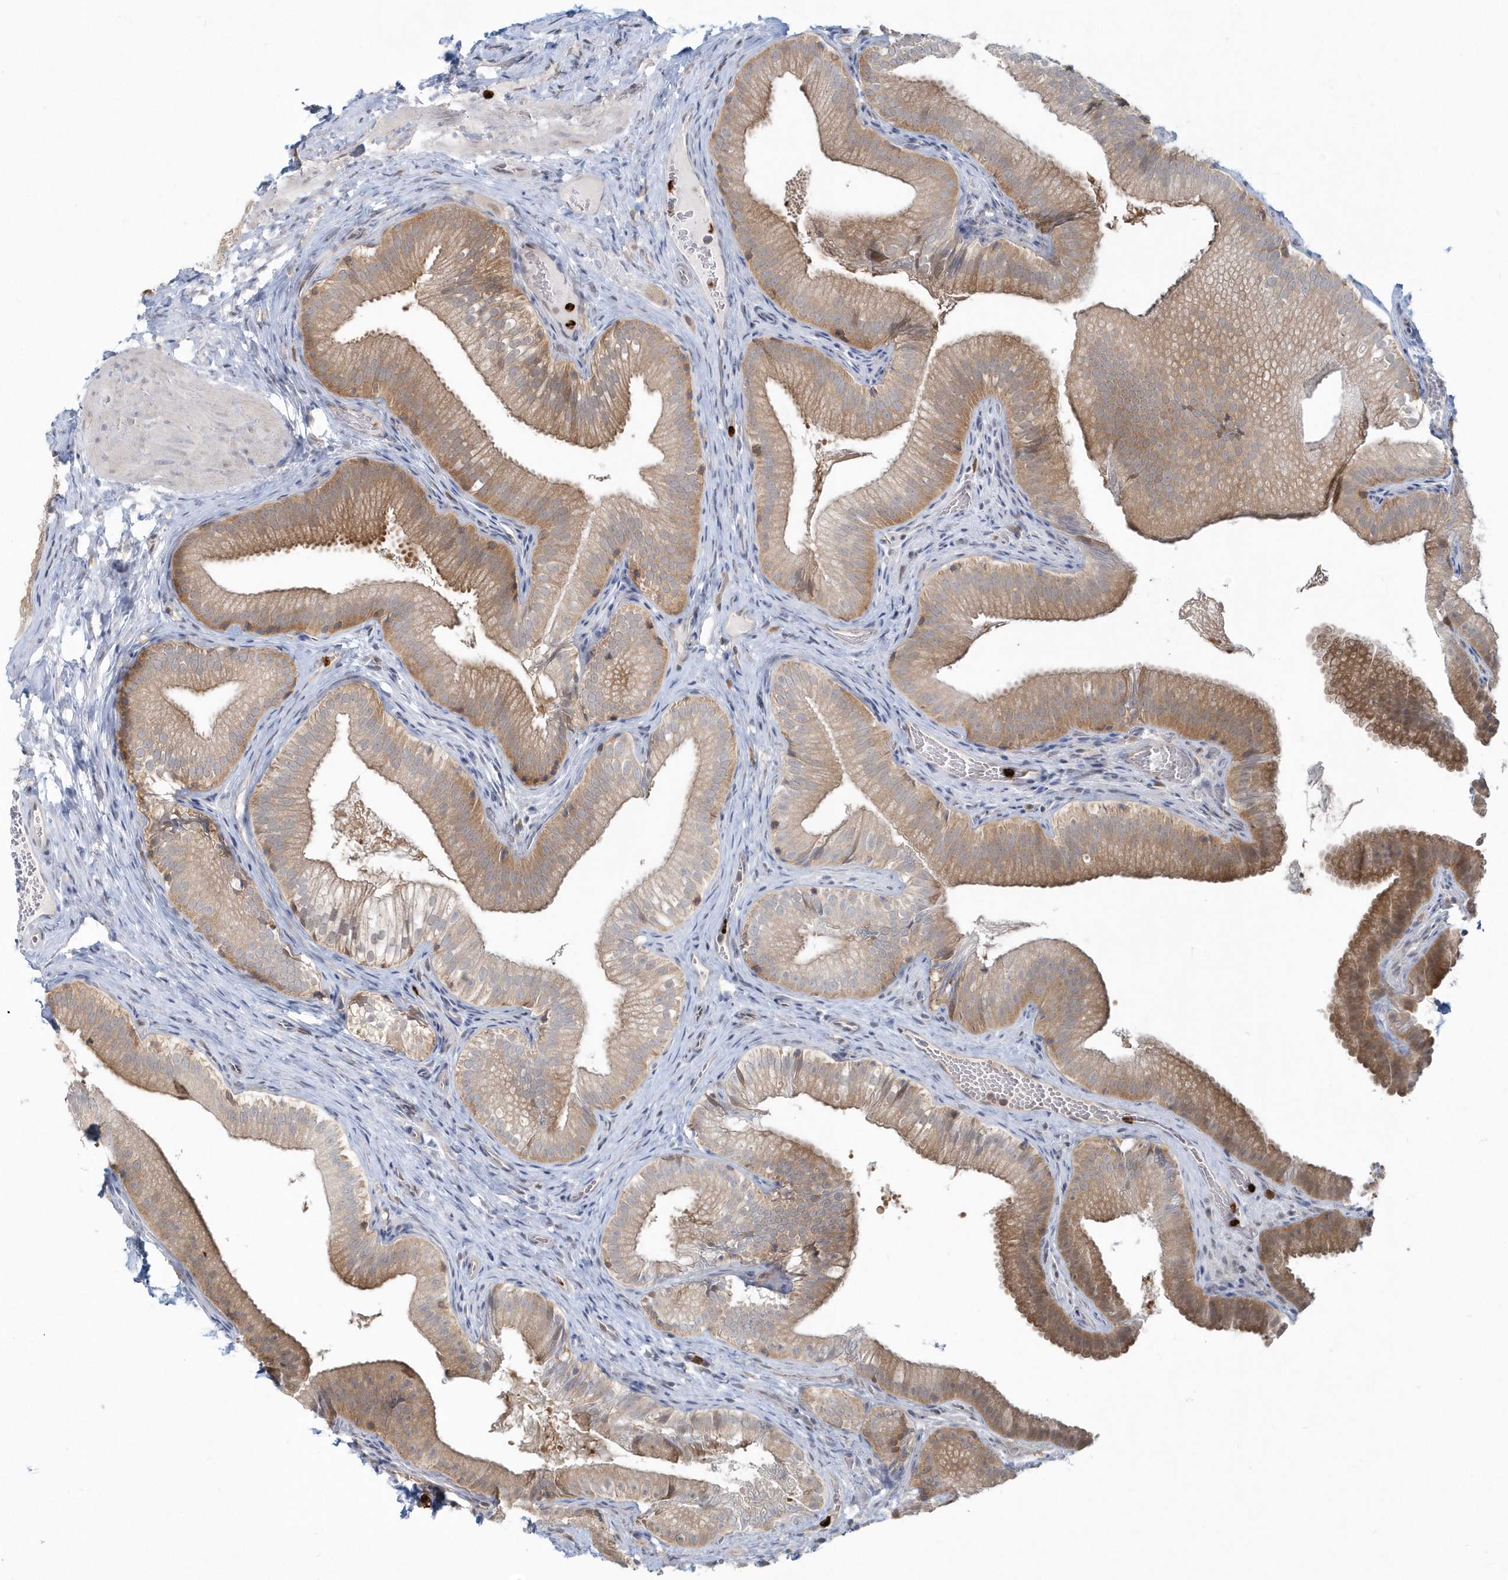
{"staining": {"intensity": "moderate", "quantity": "25%-75%", "location": "cytoplasmic/membranous"}, "tissue": "gallbladder", "cell_type": "Glandular cells", "image_type": "normal", "snomed": [{"axis": "morphology", "description": "Normal tissue, NOS"}, {"axis": "topography", "description": "Gallbladder"}], "caption": "Immunohistochemical staining of unremarkable human gallbladder exhibits moderate cytoplasmic/membranous protein expression in approximately 25%-75% of glandular cells.", "gene": "RNF7", "patient": {"sex": "female", "age": 30}}